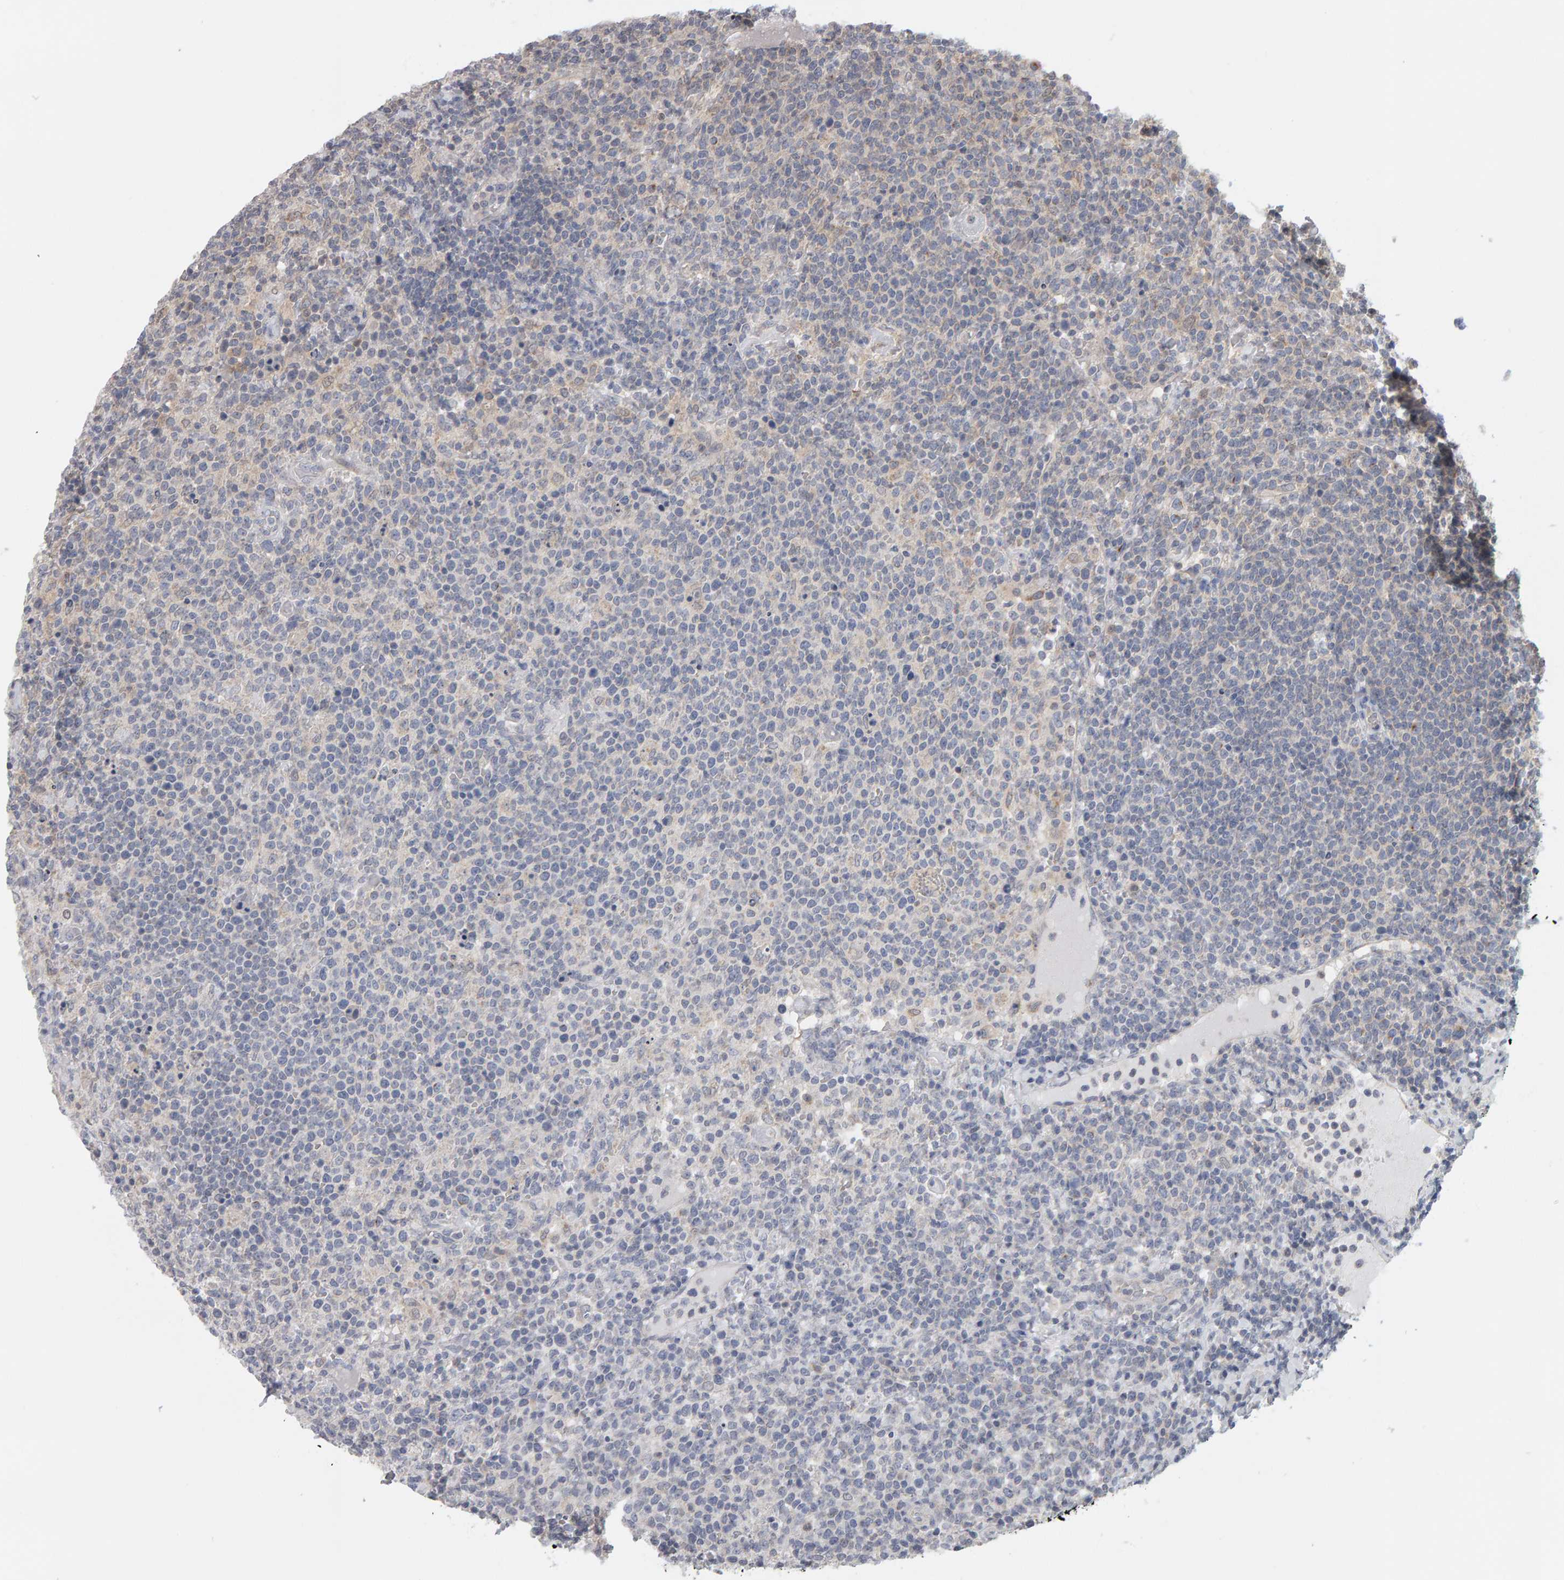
{"staining": {"intensity": "negative", "quantity": "none", "location": "none"}, "tissue": "lymphoma", "cell_type": "Tumor cells", "image_type": "cancer", "snomed": [{"axis": "morphology", "description": "Malignant lymphoma, non-Hodgkin's type, High grade"}, {"axis": "topography", "description": "Lymph node"}], "caption": "A high-resolution micrograph shows immunohistochemistry staining of high-grade malignant lymphoma, non-Hodgkin's type, which demonstrates no significant staining in tumor cells.", "gene": "MSRA", "patient": {"sex": "male", "age": 61}}